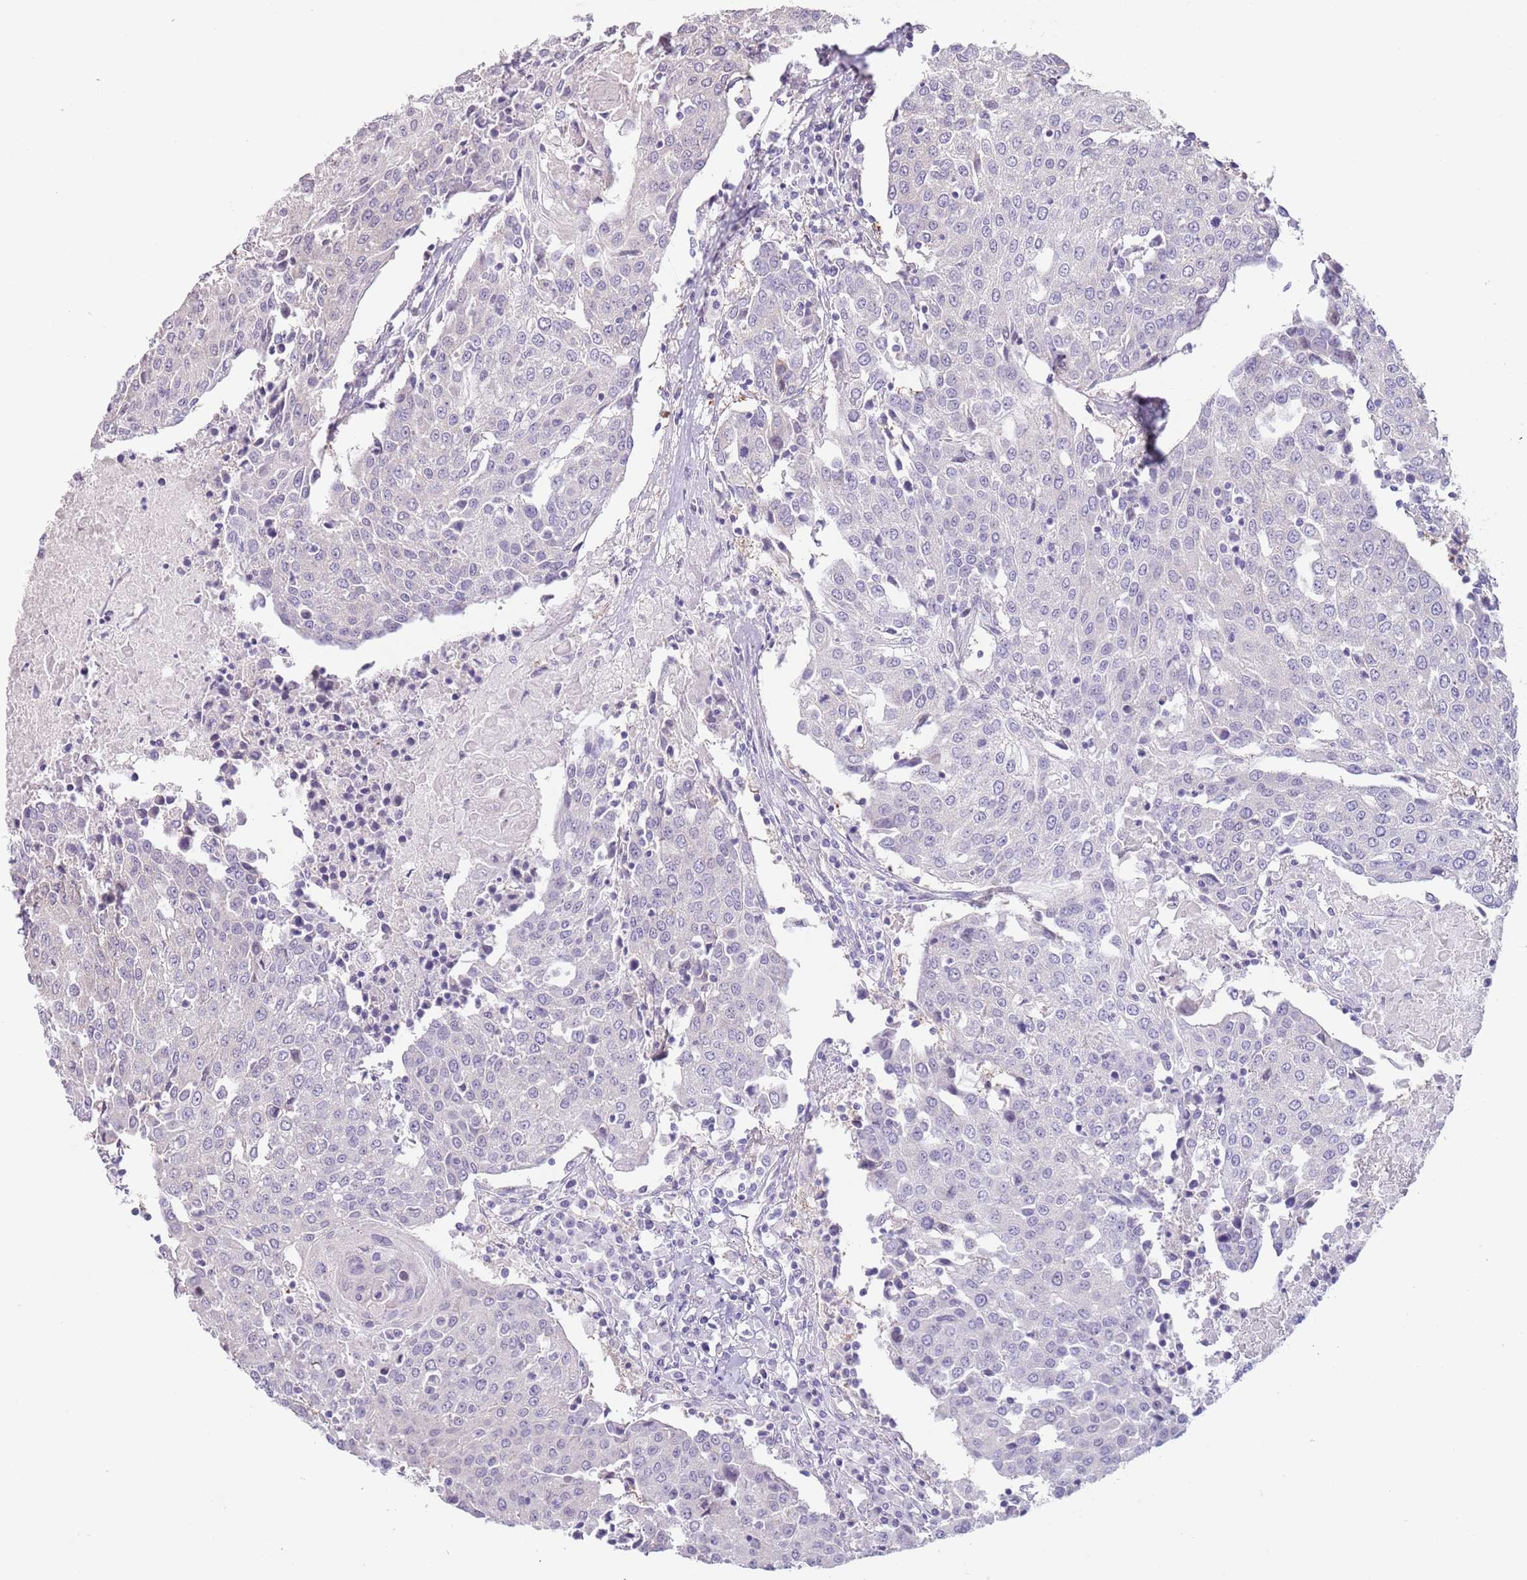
{"staining": {"intensity": "negative", "quantity": "none", "location": "none"}, "tissue": "urothelial cancer", "cell_type": "Tumor cells", "image_type": "cancer", "snomed": [{"axis": "morphology", "description": "Urothelial carcinoma, High grade"}, {"axis": "topography", "description": "Urinary bladder"}], "caption": "The histopathology image shows no significant staining in tumor cells of urothelial carcinoma (high-grade). The staining is performed using DAB (3,3'-diaminobenzidine) brown chromogen with nuclei counter-stained in using hematoxylin.", "gene": "LDHD", "patient": {"sex": "female", "age": 85}}